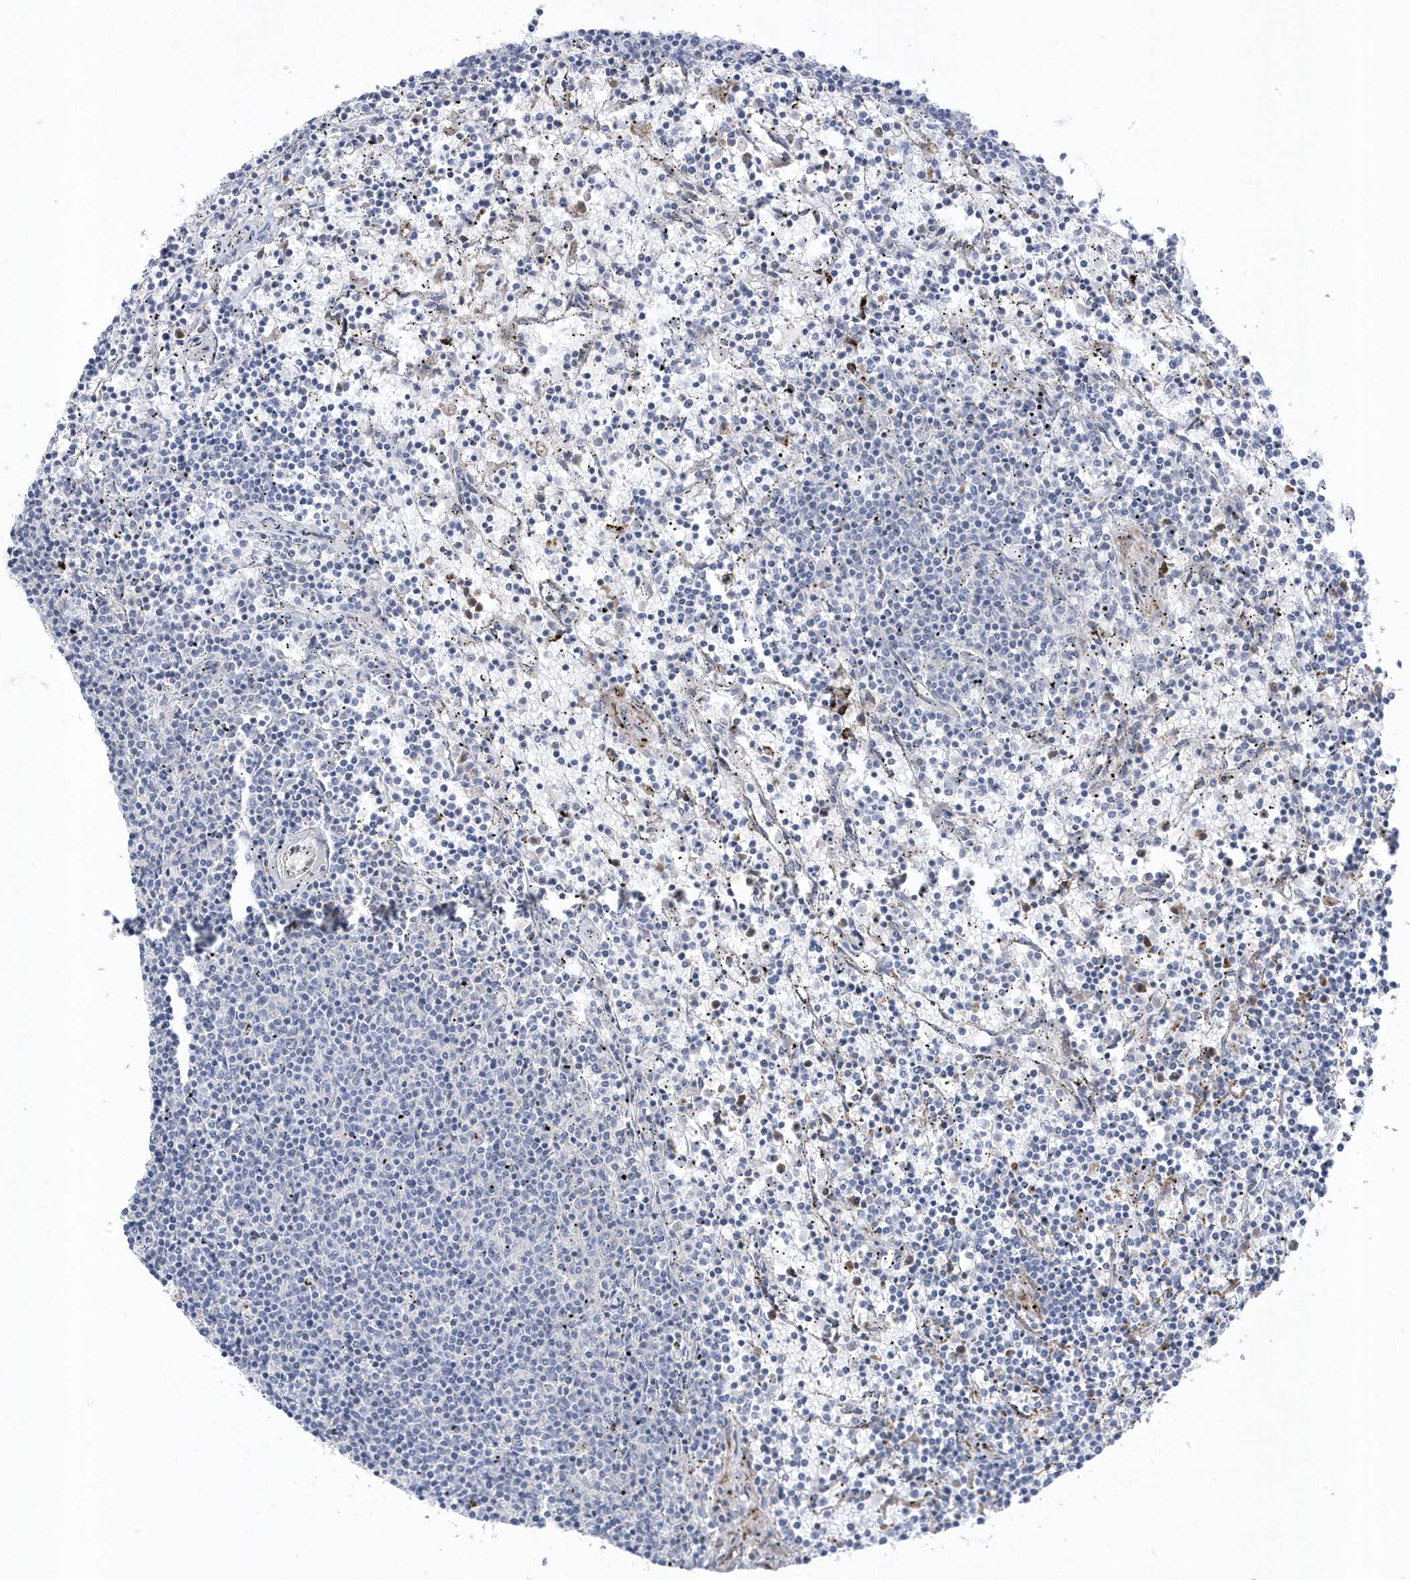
{"staining": {"intensity": "negative", "quantity": "none", "location": "none"}, "tissue": "lymphoma", "cell_type": "Tumor cells", "image_type": "cancer", "snomed": [{"axis": "morphology", "description": "Malignant lymphoma, non-Hodgkin's type, Low grade"}, {"axis": "topography", "description": "Spleen"}], "caption": "A histopathology image of human malignant lymphoma, non-Hodgkin's type (low-grade) is negative for staining in tumor cells.", "gene": "ANAPC1", "patient": {"sex": "female", "age": 50}}